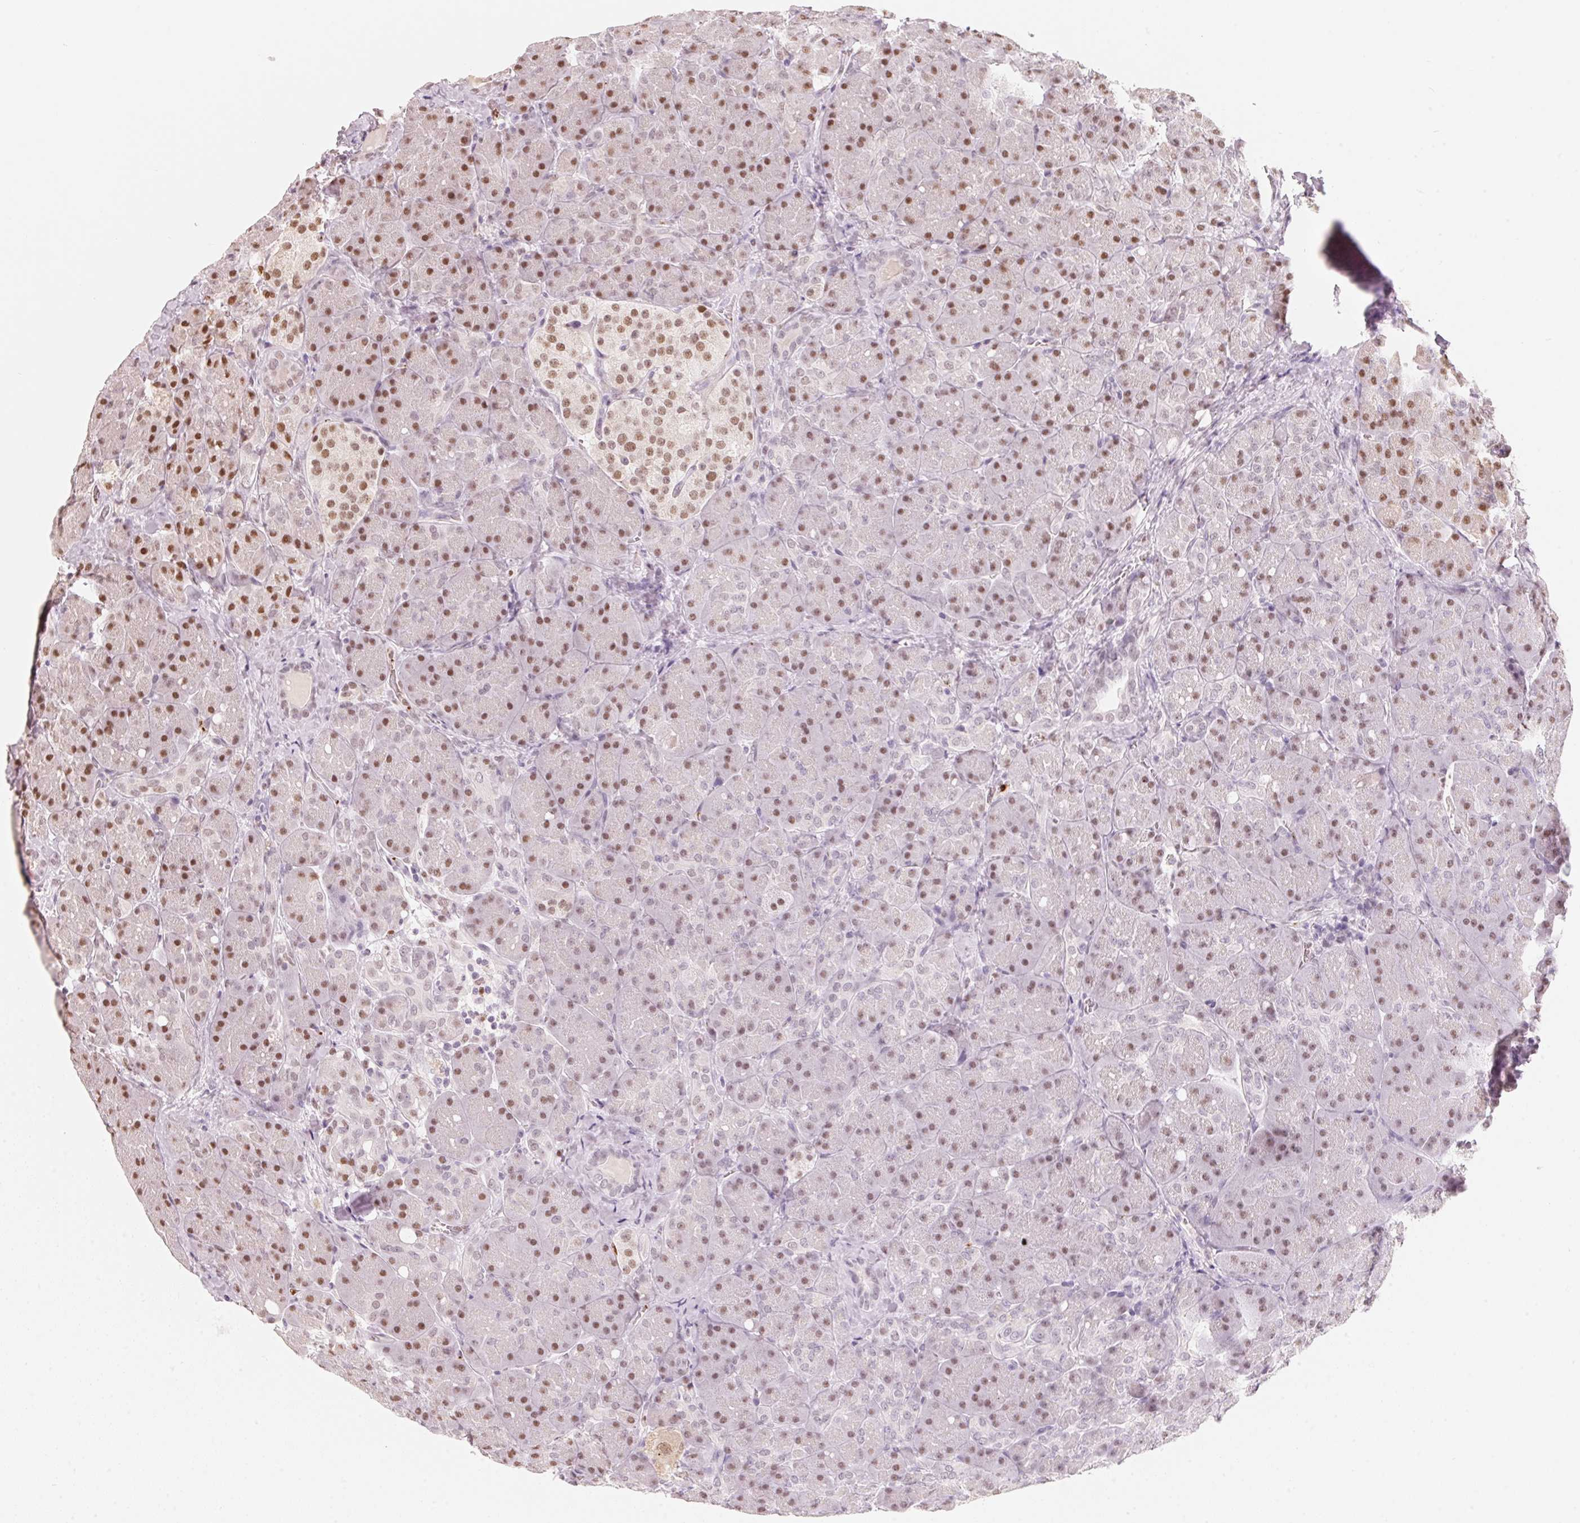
{"staining": {"intensity": "moderate", "quantity": ">75%", "location": "nuclear"}, "tissue": "pancreas", "cell_type": "Exocrine glandular cells", "image_type": "normal", "snomed": [{"axis": "morphology", "description": "Normal tissue, NOS"}, {"axis": "topography", "description": "Pancreas"}], "caption": "High-power microscopy captured an immunohistochemistry photomicrograph of benign pancreas, revealing moderate nuclear expression in about >75% of exocrine glandular cells. Using DAB (brown) and hematoxylin (blue) stains, captured at high magnification using brightfield microscopy.", "gene": "ARHGAP22", "patient": {"sex": "male", "age": 55}}